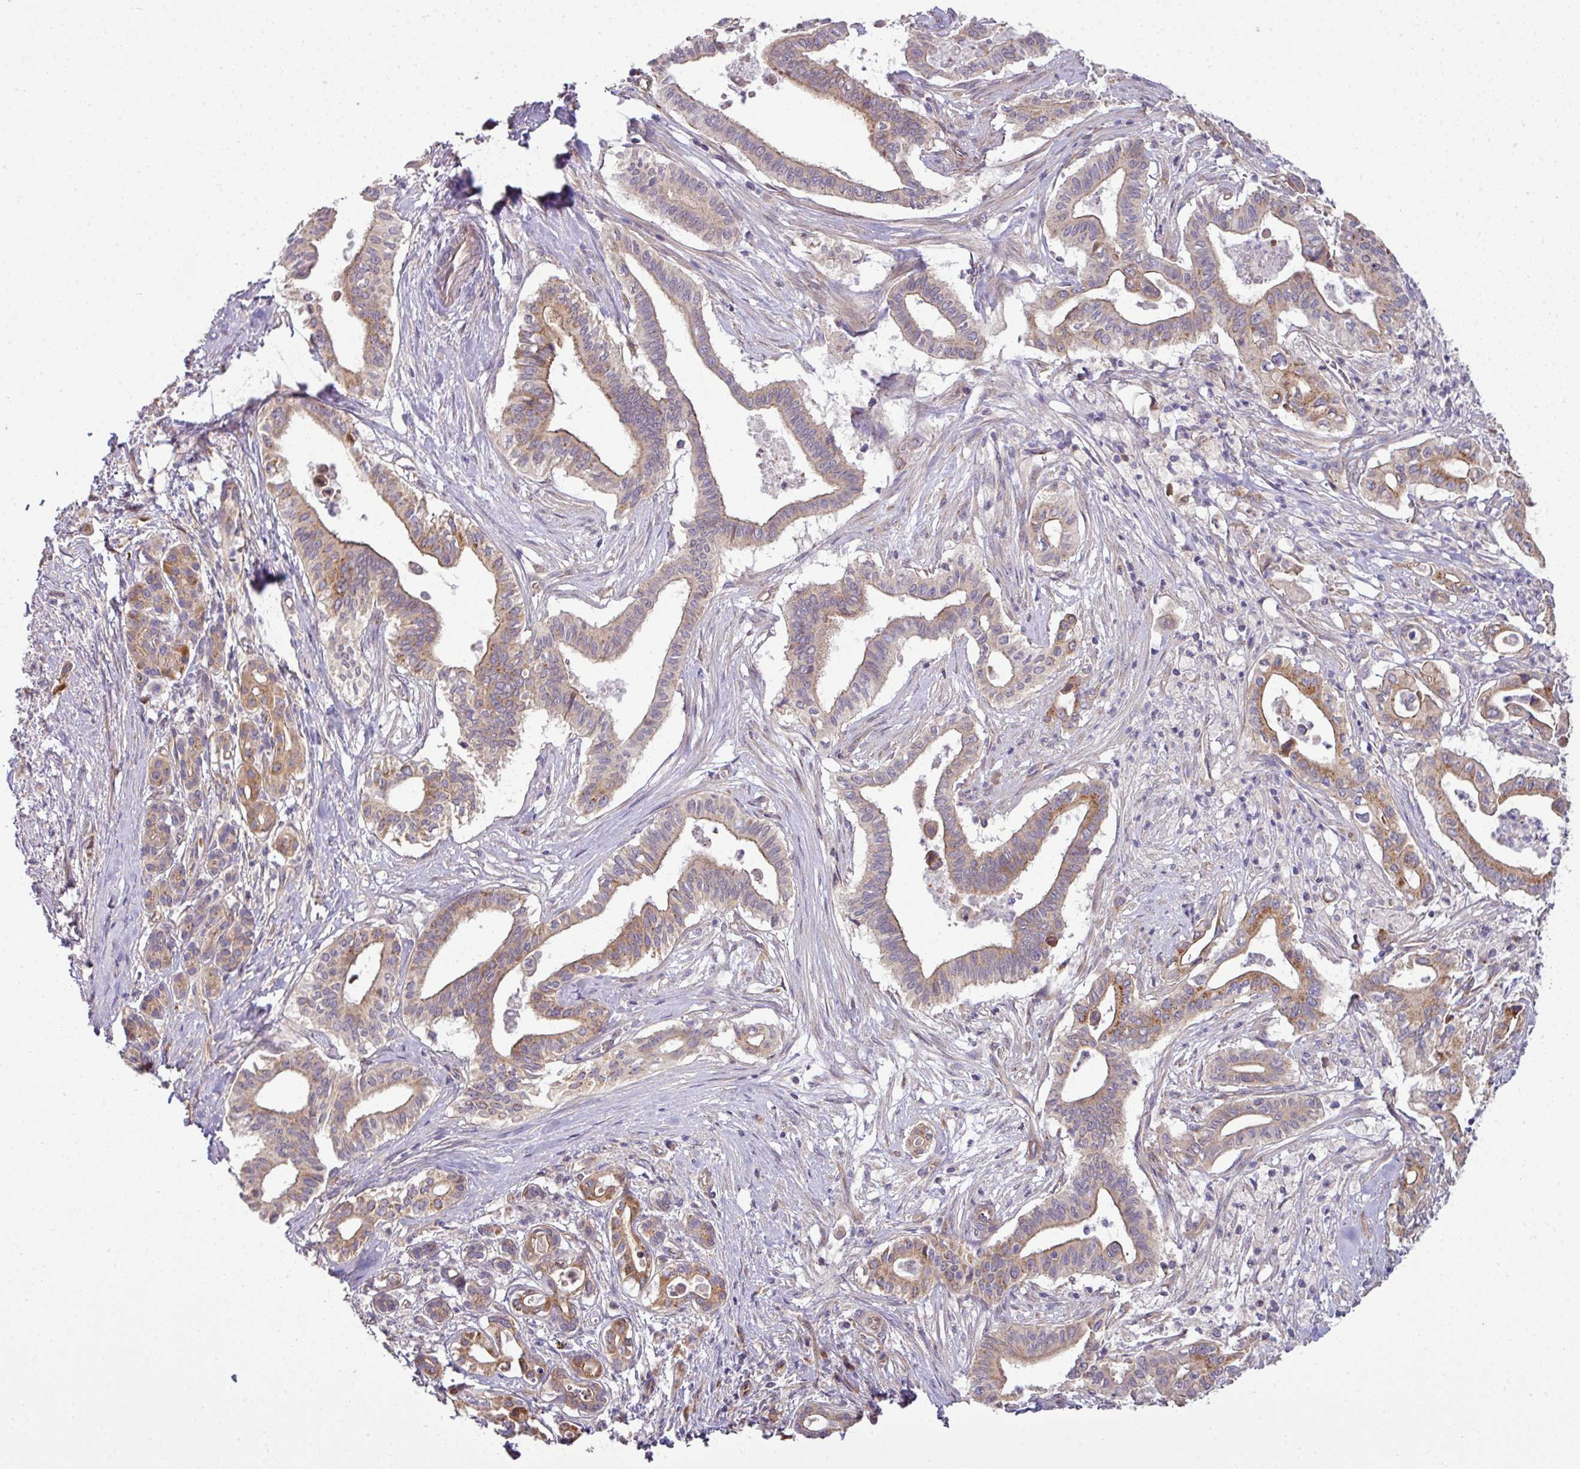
{"staining": {"intensity": "strong", "quantity": "25%-75%", "location": "cytoplasmic/membranous"}, "tissue": "pancreatic cancer", "cell_type": "Tumor cells", "image_type": "cancer", "snomed": [{"axis": "morphology", "description": "Adenocarcinoma, NOS"}, {"axis": "topography", "description": "Pancreas"}], "caption": "The immunohistochemical stain highlights strong cytoplasmic/membranous staining in tumor cells of pancreatic cancer (adenocarcinoma) tissue.", "gene": "TIMMDC1", "patient": {"sex": "female", "age": 77}}